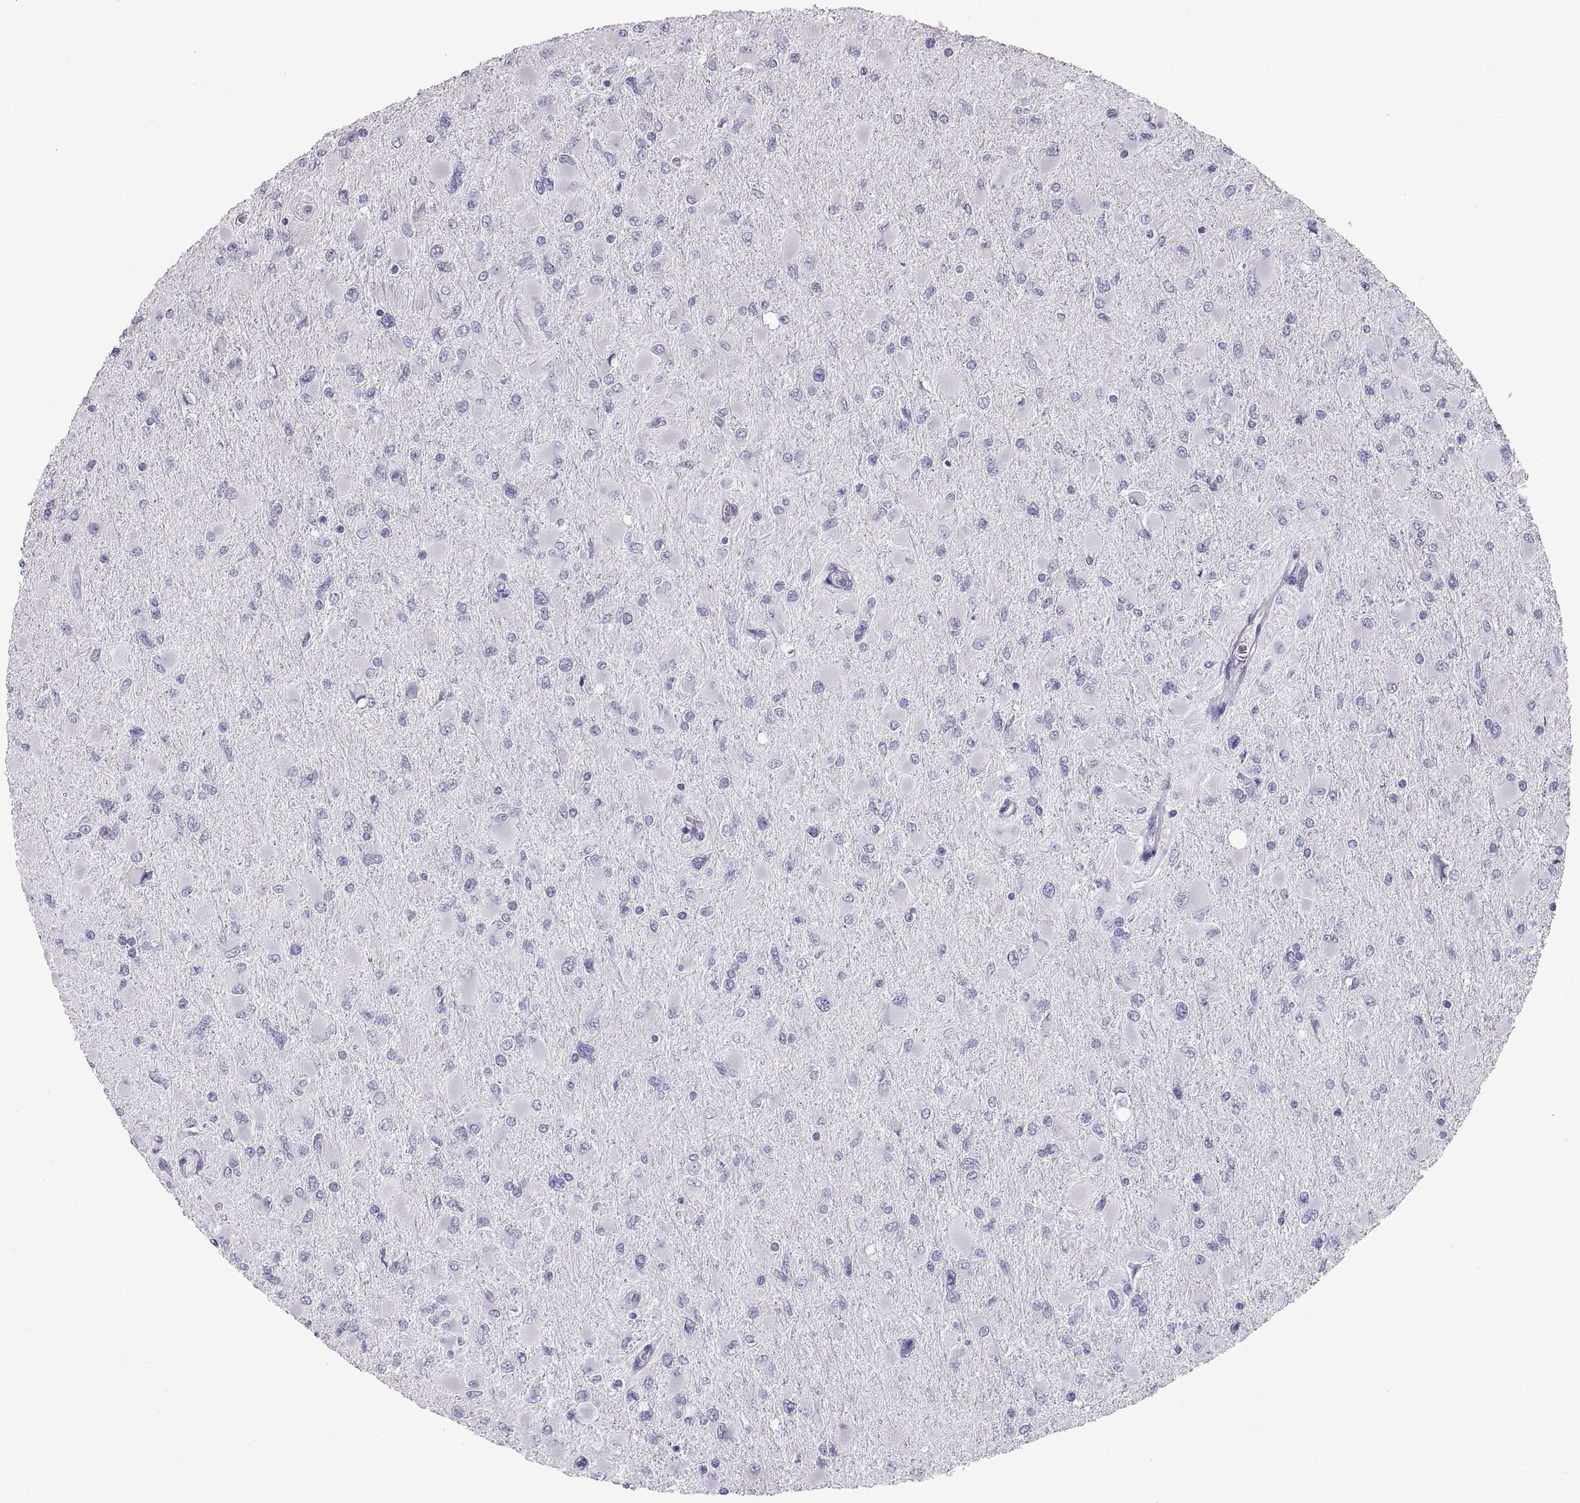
{"staining": {"intensity": "negative", "quantity": "none", "location": "none"}, "tissue": "glioma", "cell_type": "Tumor cells", "image_type": "cancer", "snomed": [{"axis": "morphology", "description": "Glioma, malignant, High grade"}, {"axis": "topography", "description": "Cerebral cortex"}], "caption": "Image shows no protein positivity in tumor cells of glioma tissue.", "gene": "RLBP1", "patient": {"sex": "female", "age": 36}}